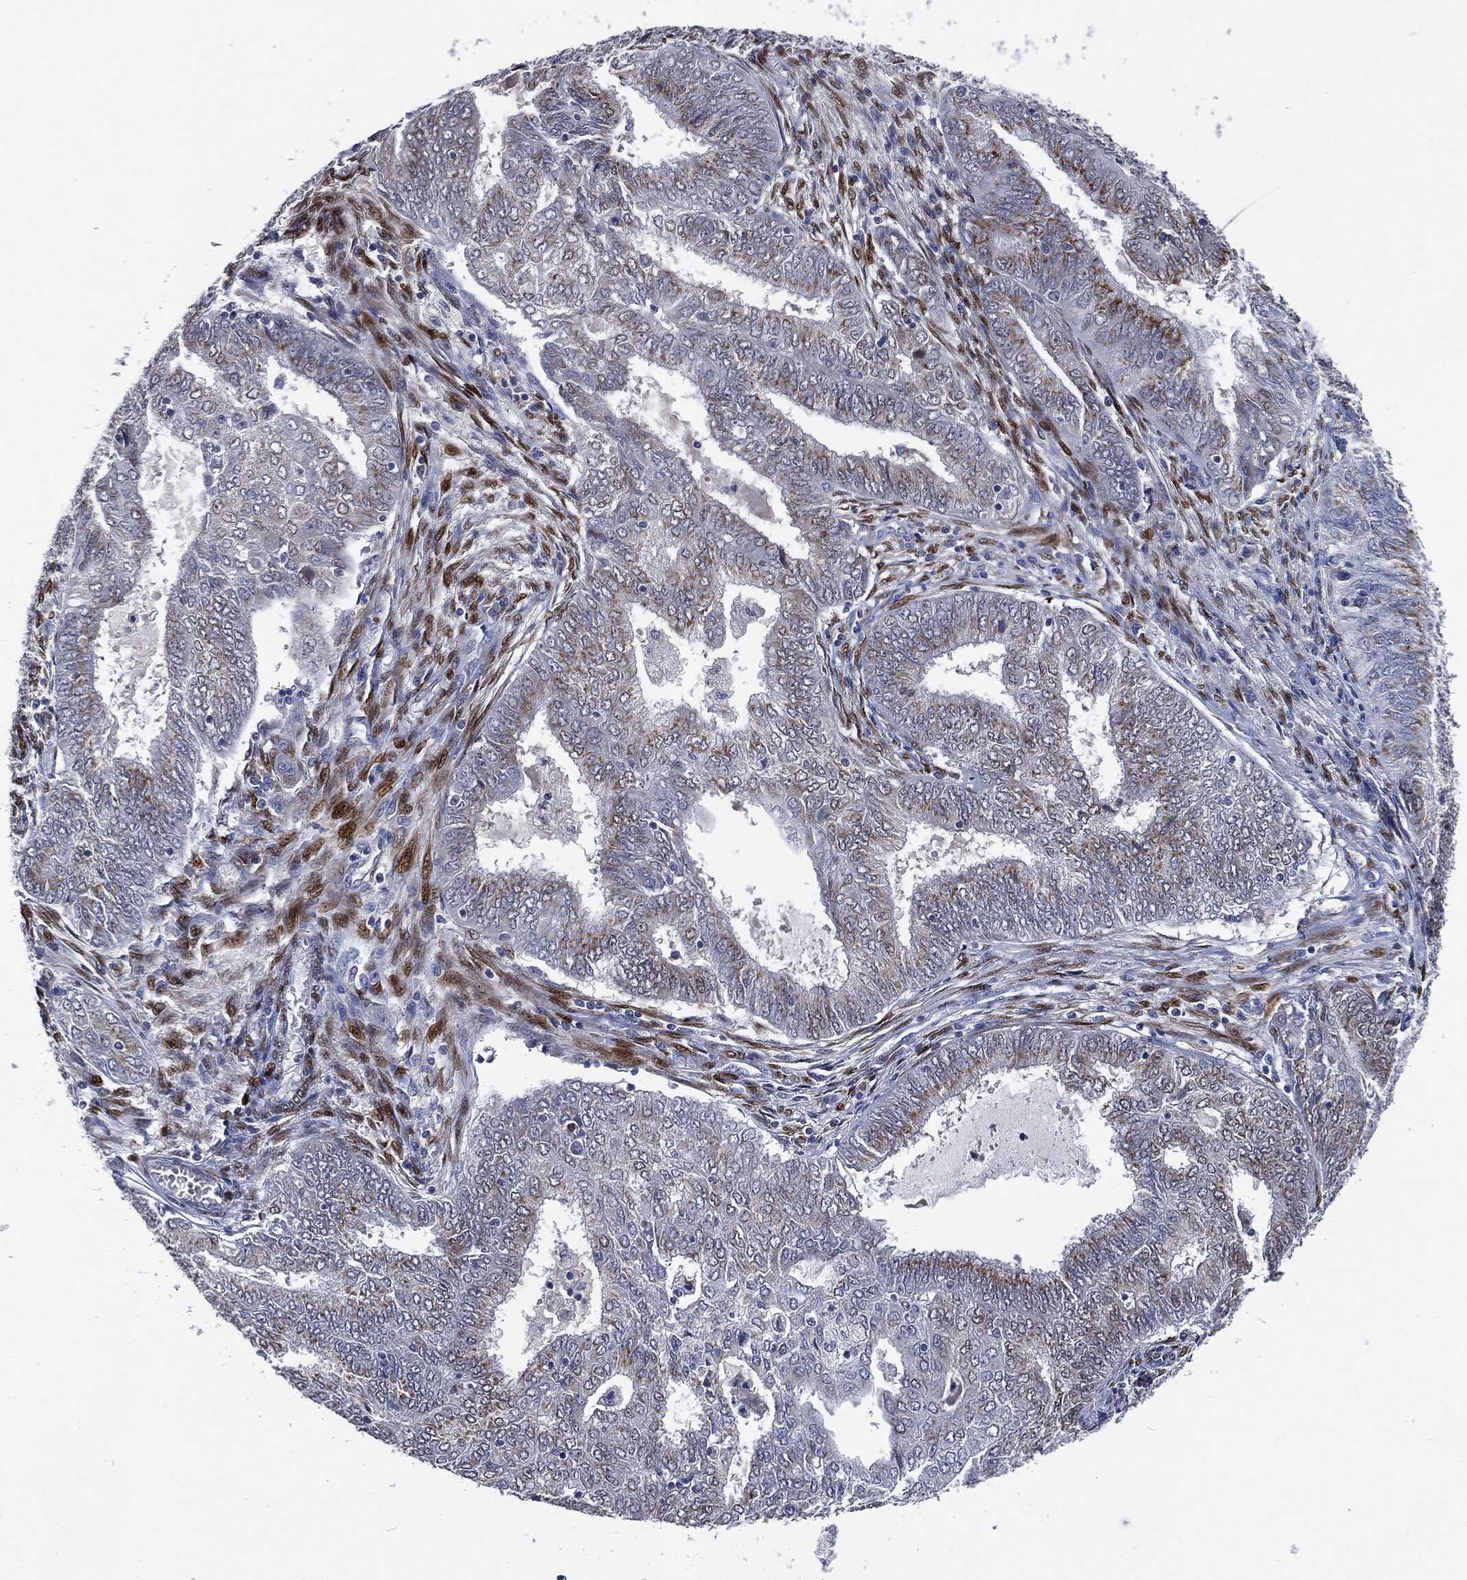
{"staining": {"intensity": "moderate", "quantity": "<25%", "location": "cytoplasmic/membranous"}, "tissue": "endometrial cancer", "cell_type": "Tumor cells", "image_type": "cancer", "snomed": [{"axis": "morphology", "description": "Adenocarcinoma, NOS"}, {"axis": "topography", "description": "Endometrium"}], "caption": "A brown stain shows moderate cytoplasmic/membranous positivity of a protein in endometrial cancer (adenocarcinoma) tumor cells.", "gene": "CASD1", "patient": {"sex": "female", "age": 62}}